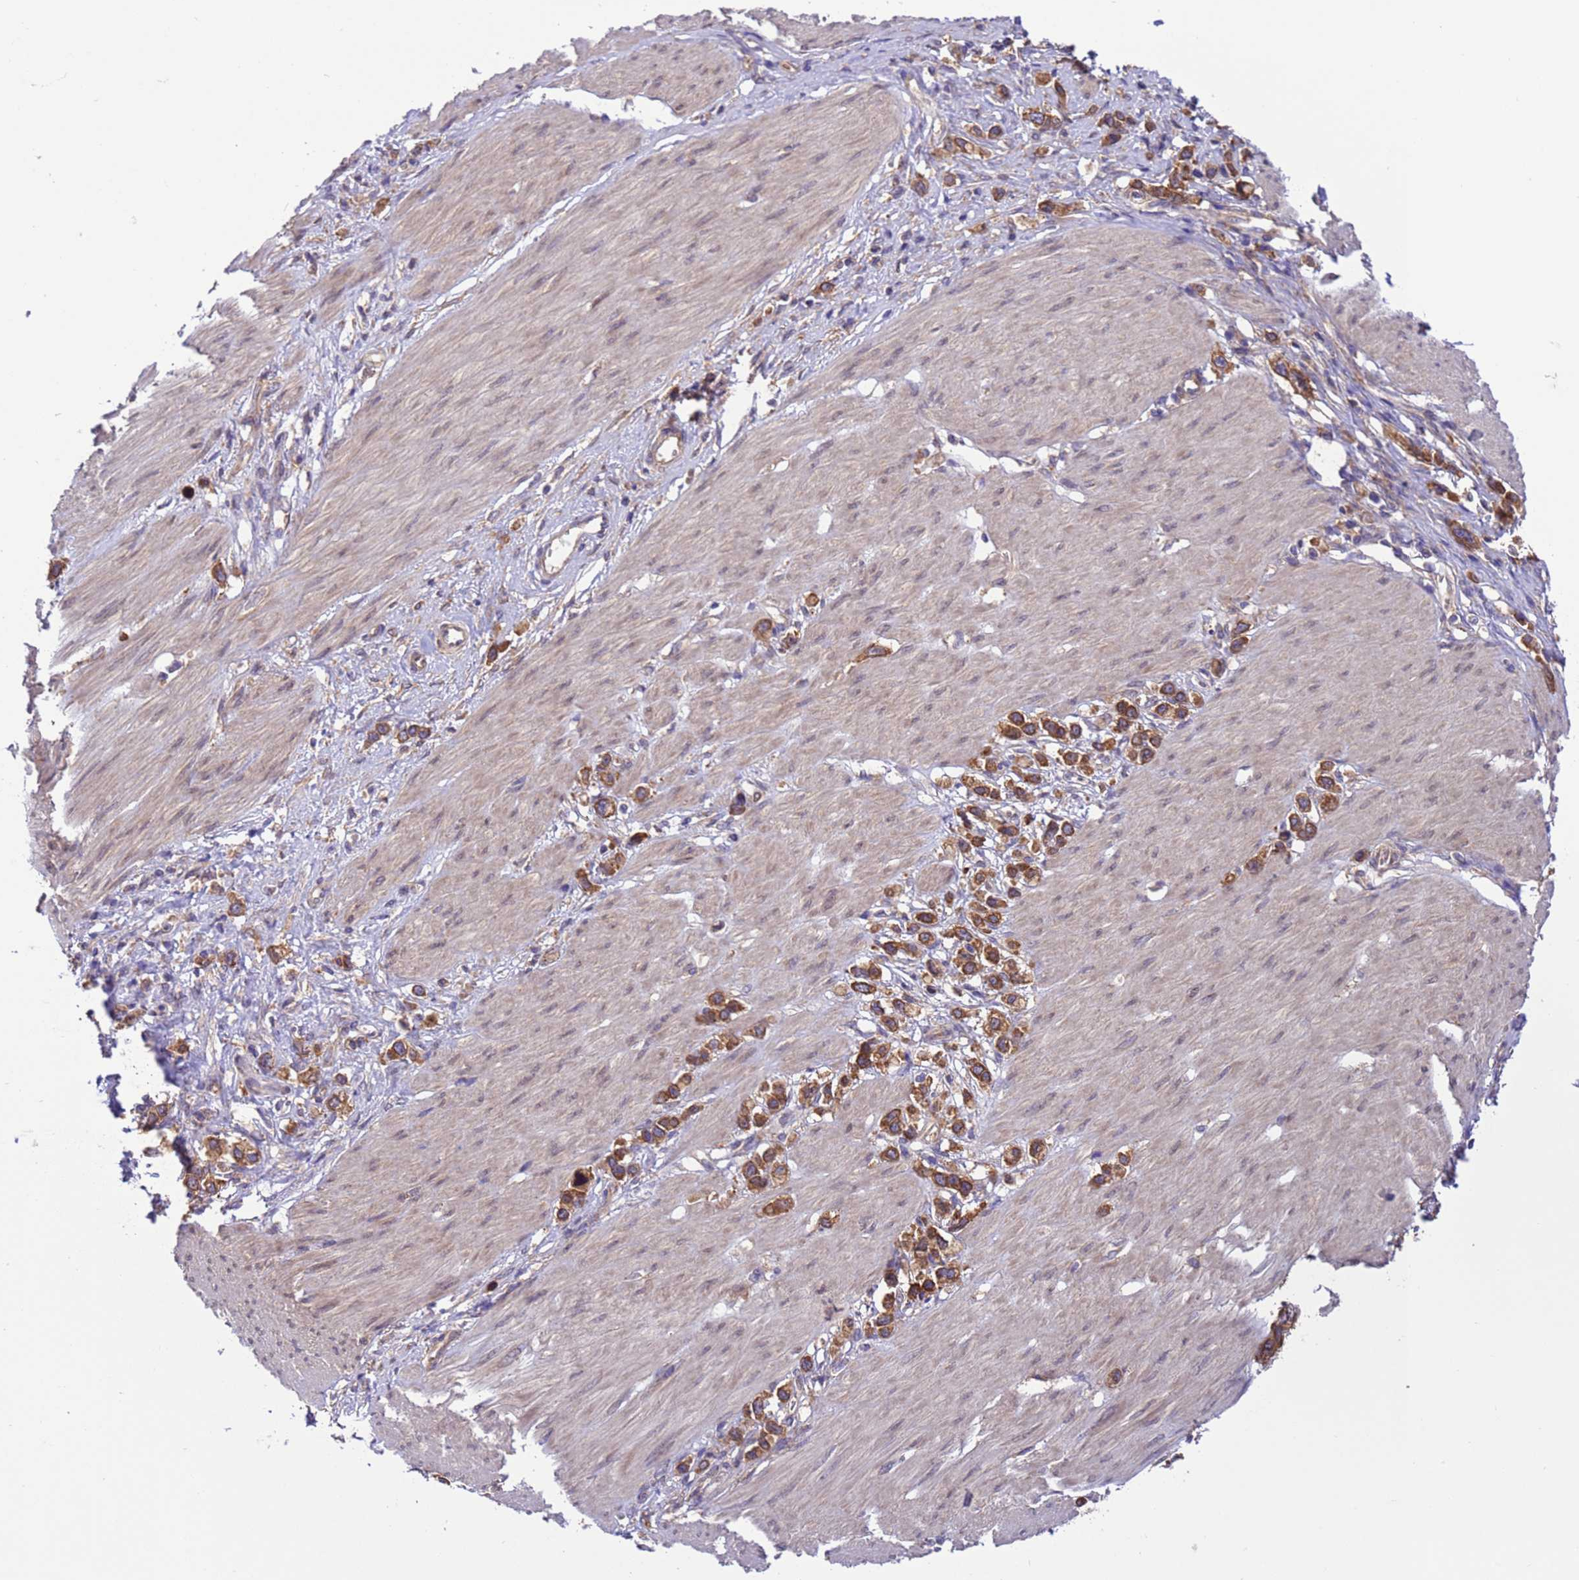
{"staining": {"intensity": "strong", "quantity": ">75%", "location": "cytoplasmic/membranous"}, "tissue": "stomach cancer", "cell_type": "Tumor cells", "image_type": "cancer", "snomed": [{"axis": "morphology", "description": "Normal tissue, NOS"}, {"axis": "morphology", "description": "Adenocarcinoma, NOS"}, {"axis": "topography", "description": "Stomach, upper"}, {"axis": "topography", "description": "Stomach"}], "caption": "Immunohistochemical staining of adenocarcinoma (stomach) shows high levels of strong cytoplasmic/membranous protein positivity in approximately >75% of tumor cells.", "gene": "ARHGAP12", "patient": {"sex": "female", "age": 65}}